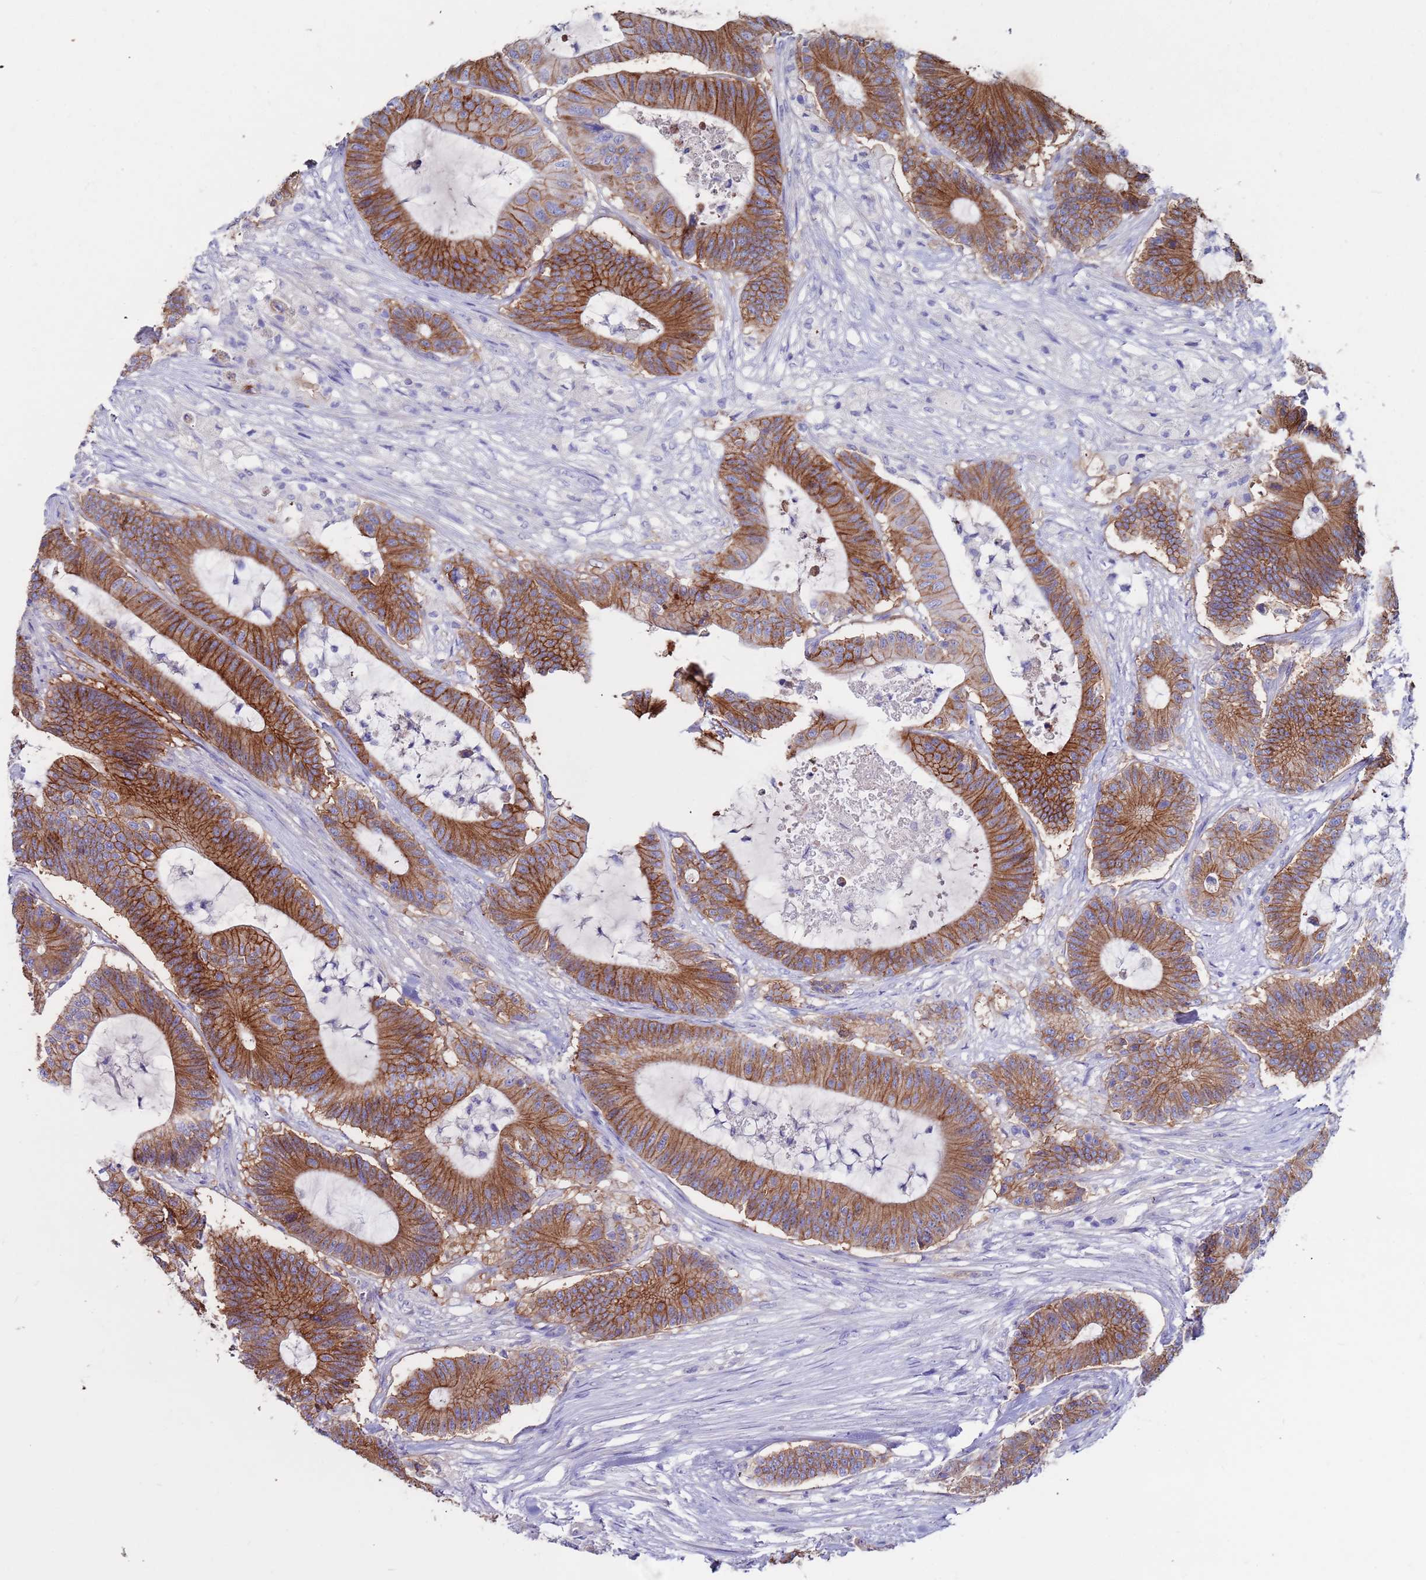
{"staining": {"intensity": "strong", "quantity": ">75%", "location": "cytoplasmic/membranous"}, "tissue": "colorectal cancer", "cell_type": "Tumor cells", "image_type": "cancer", "snomed": [{"axis": "morphology", "description": "Adenocarcinoma, NOS"}, {"axis": "topography", "description": "Colon"}], "caption": "An IHC micrograph of neoplastic tissue is shown. Protein staining in brown labels strong cytoplasmic/membranous positivity in colorectal cancer (adenocarcinoma) within tumor cells. Using DAB (brown) and hematoxylin (blue) stains, captured at high magnification using brightfield microscopy.", "gene": "KRTCAP3", "patient": {"sex": "female", "age": 84}}